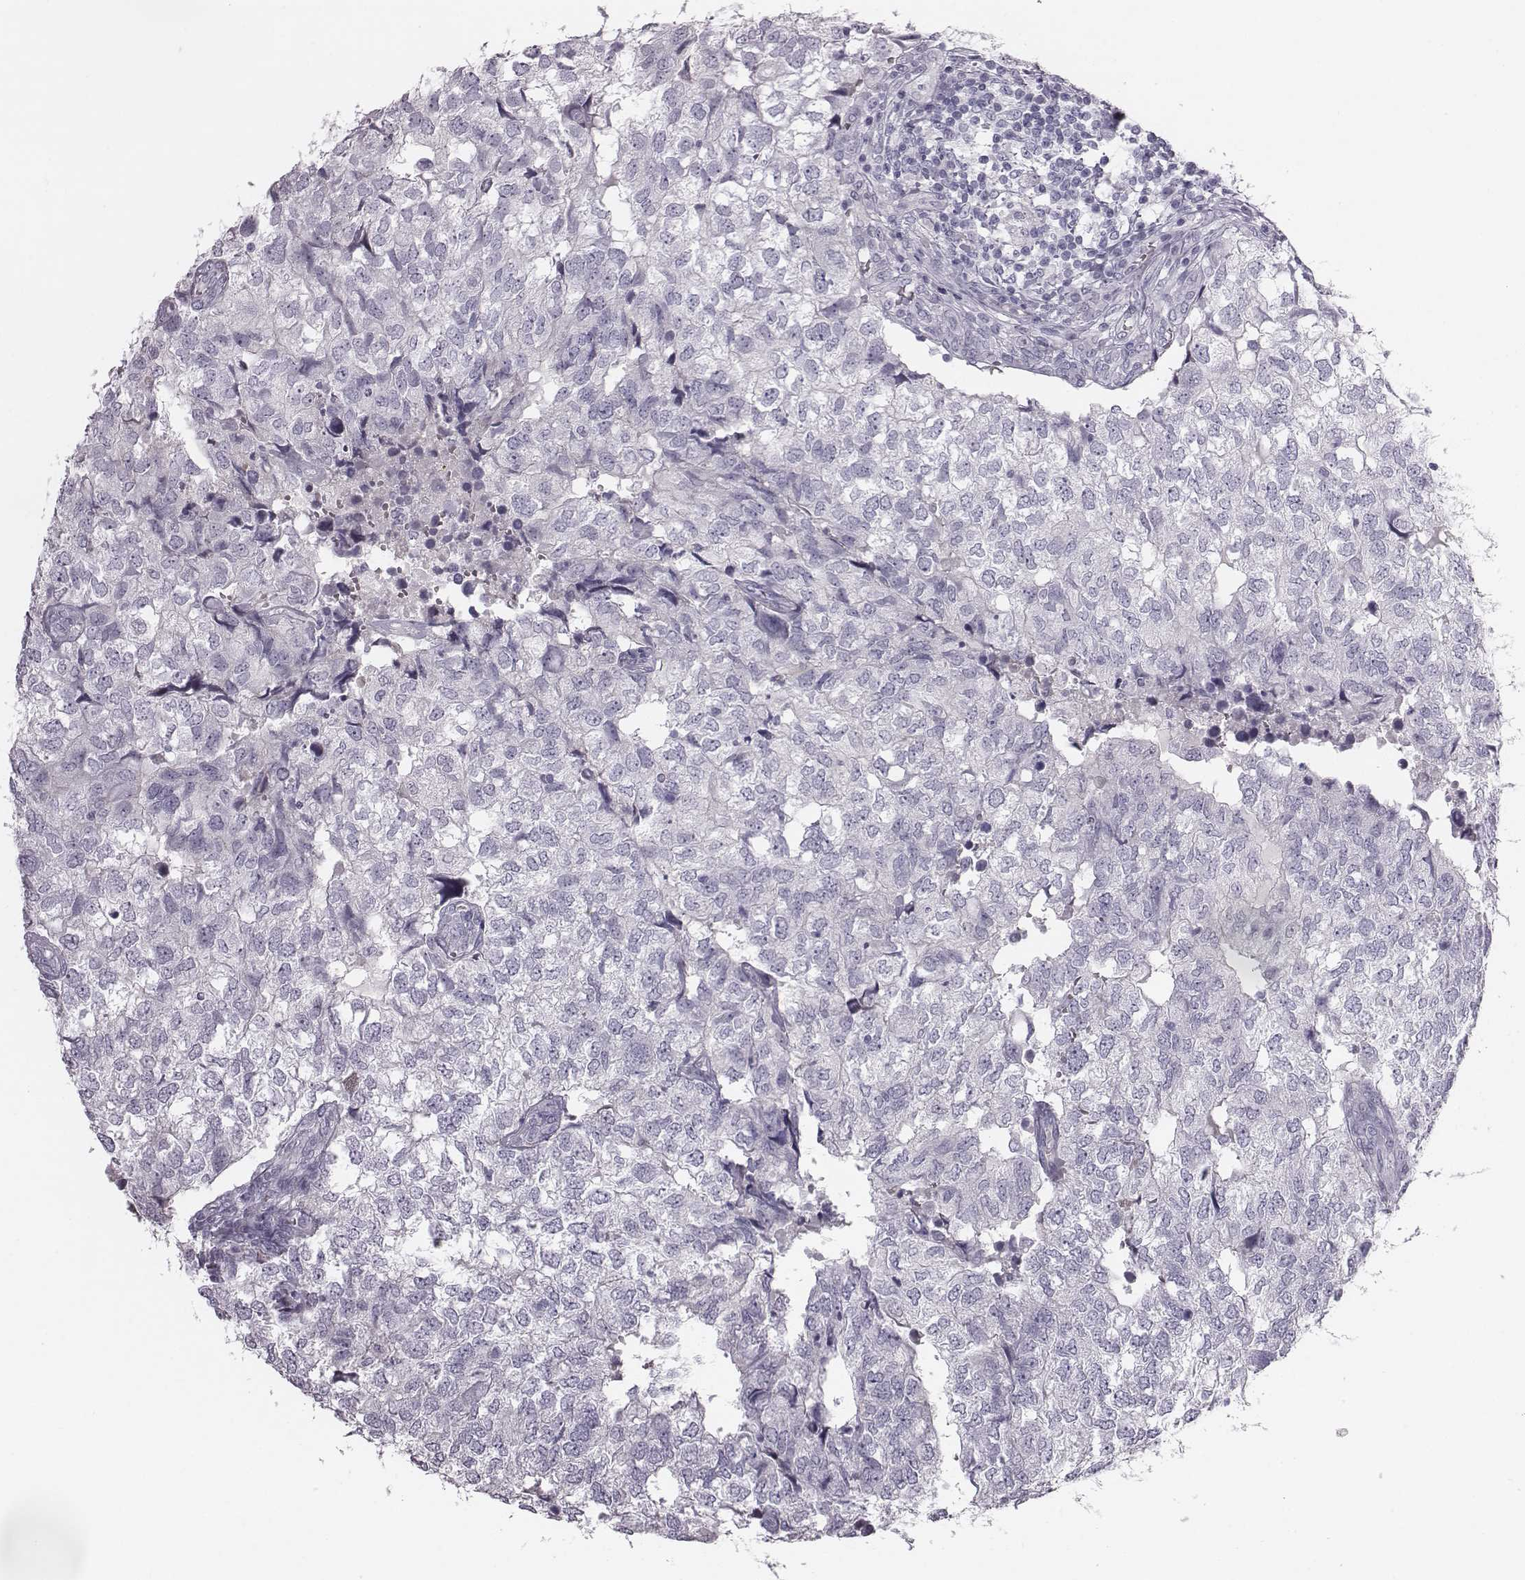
{"staining": {"intensity": "negative", "quantity": "none", "location": "none"}, "tissue": "breast cancer", "cell_type": "Tumor cells", "image_type": "cancer", "snomed": [{"axis": "morphology", "description": "Duct carcinoma"}, {"axis": "topography", "description": "Breast"}], "caption": "A photomicrograph of breast cancer (infiltrating ductal carcinoma) stained for a protein exhibits no brown staining in tumor cells. (DAB immunohistochemistry visualized using brightfield microscopy, high magnification).", "gene": "CRISP1", "patient": {"sex": "female", "age": 30}}